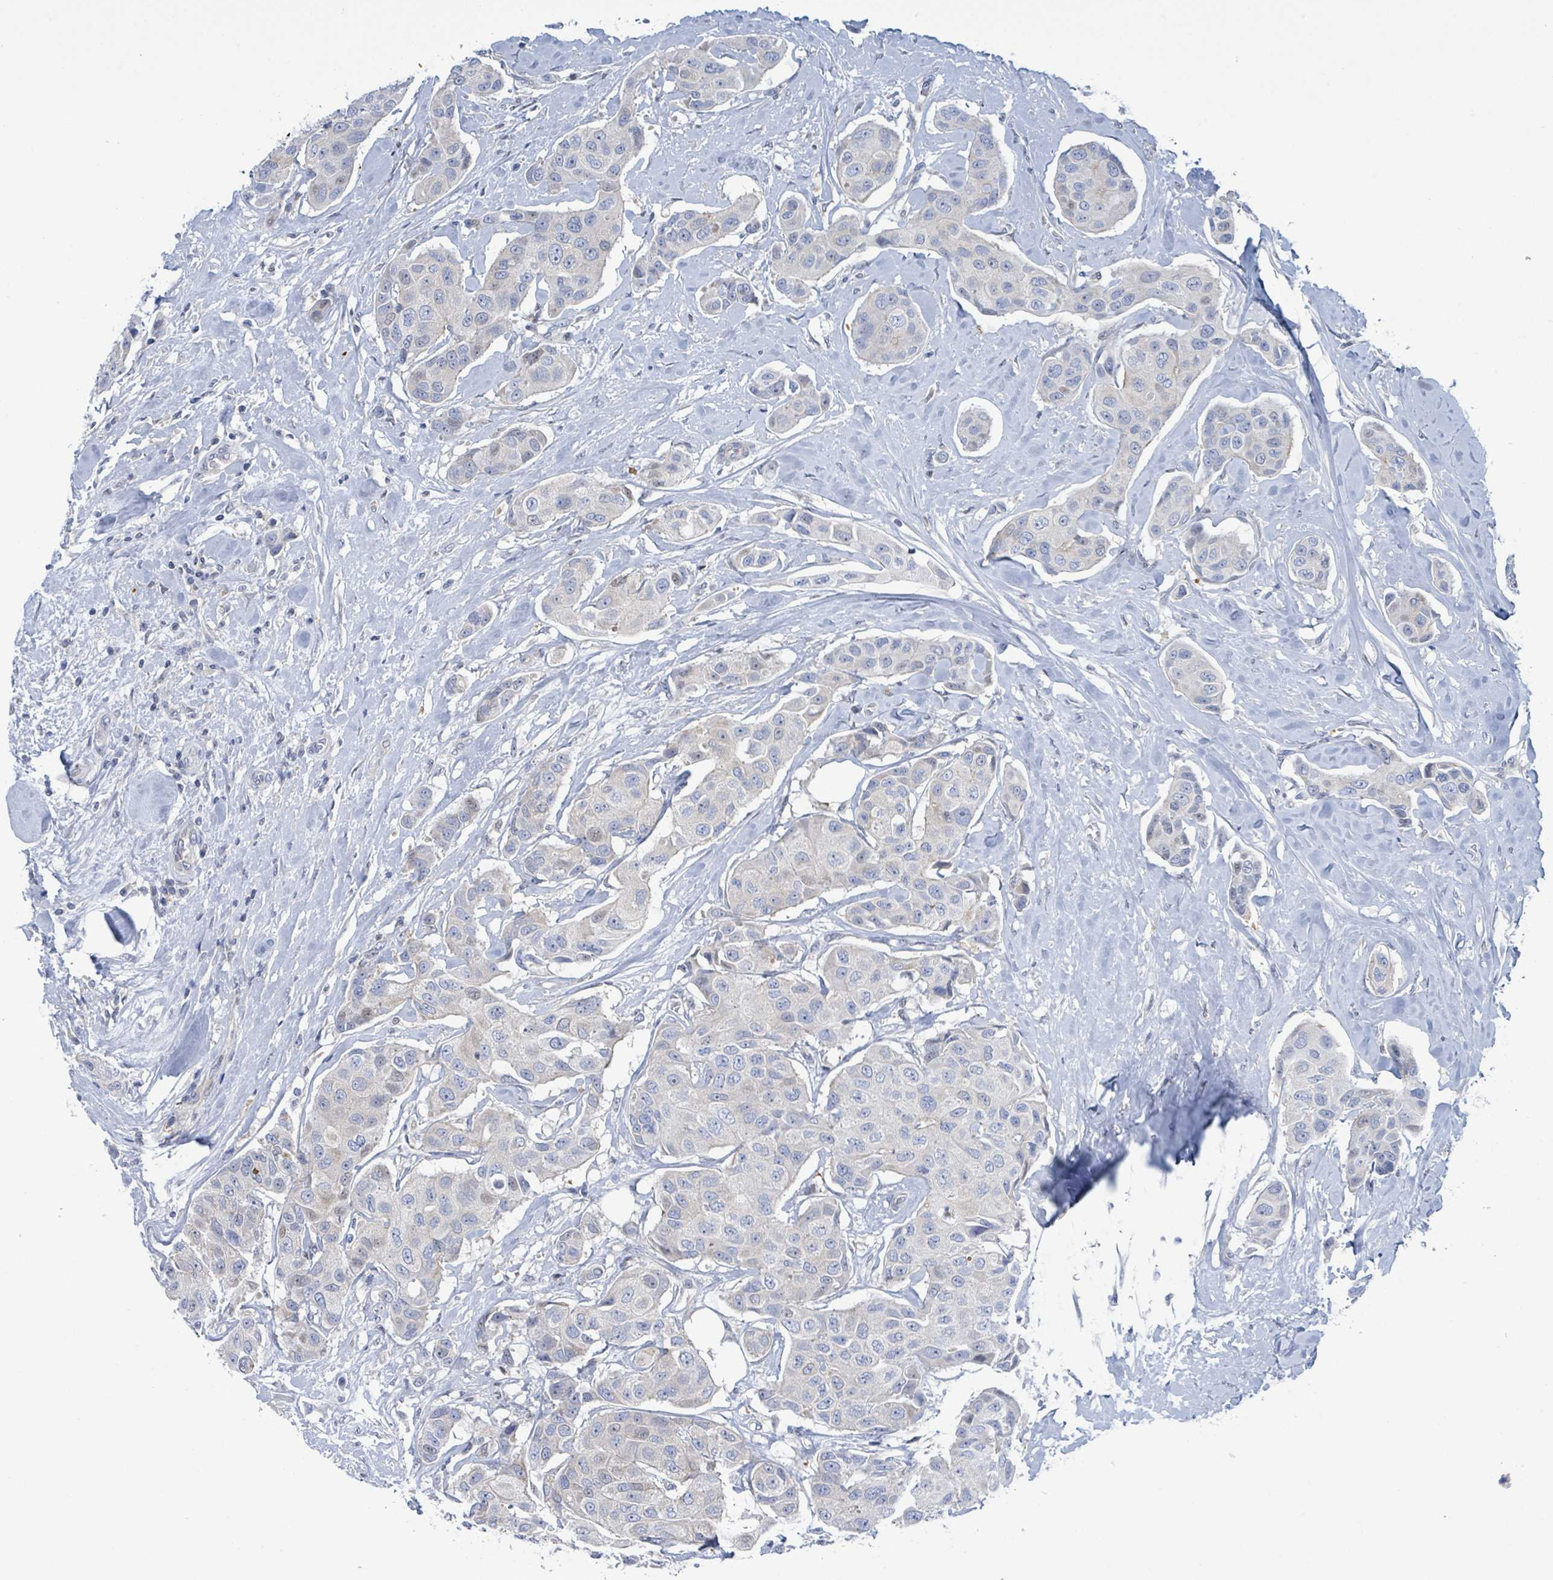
{"staining": {"intensity": "negative", "quantity": "none", "location": "none"}, "tissue": "breast cancer", "cell_type": "Tumor cells", "image_type": "cancer", "snomed": [{"axis": "morphology", "description": "Duct carcinoma"}, {"axis": "topography", "description": "Breast"}, {"axis": "topography", "description": "Lymph node"}], "caption": "Micrograph shows no protein staining in tumor cells of infiltrating ductal carcinoma (breast) tissue.", "gene": "DGKZ", "patient": {"sex": "female", "age": 80}}